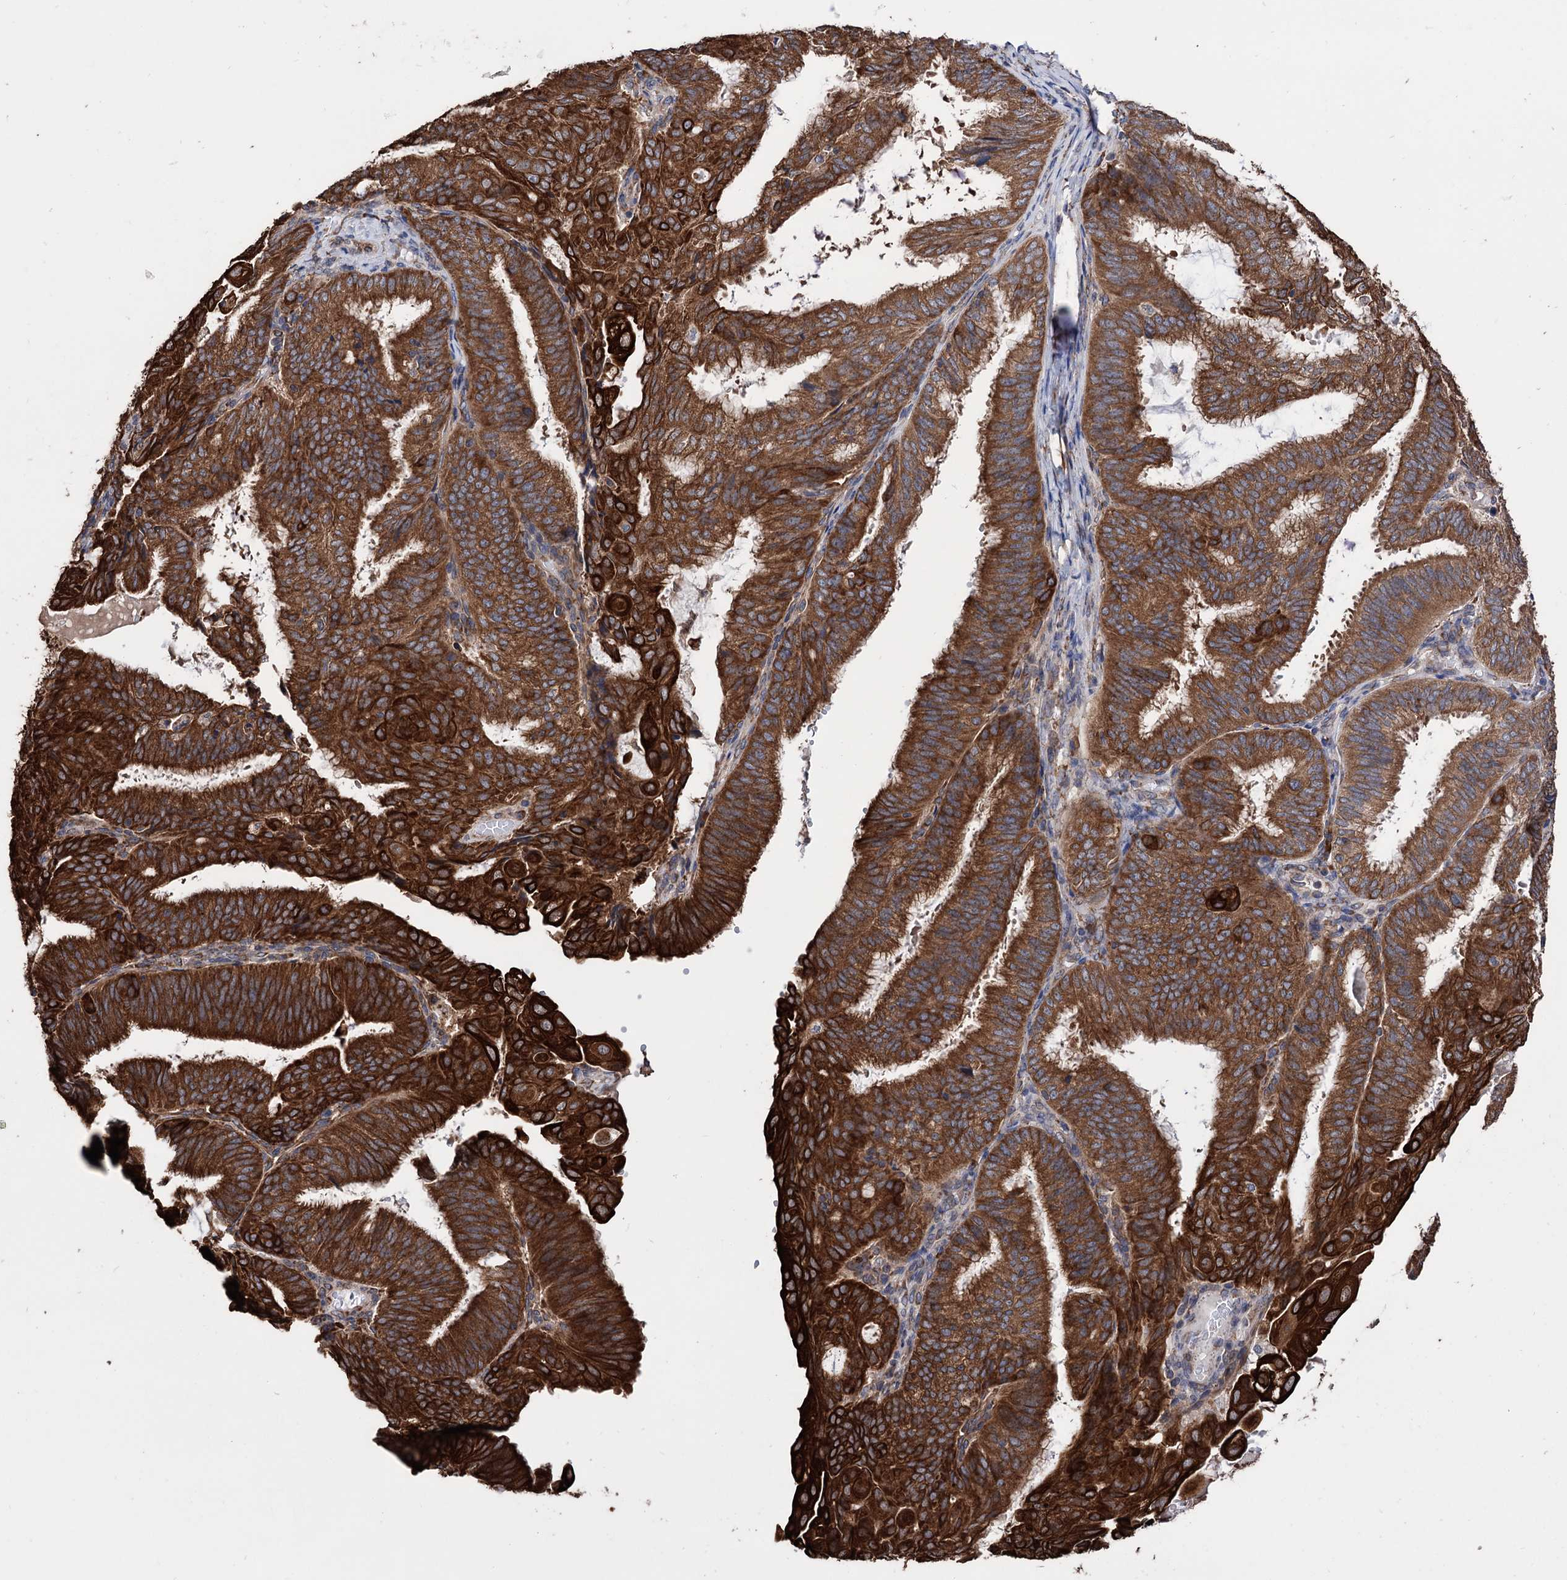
{"staining": {"intensity": "strong", "quantity": ">75%", "location": "cytoplasmic/membranous"}, "tissue": "endometrial cancer", "cell_type": "Tumor cells", "image_type": "cancer", "snomed": [{"axis": "morphology", "description": "Adenocarcinoma, NOS"}, {"axis": "topography", "description": "Endometrium"}], "caption": "Protein expression analysis of adenocarcinoma (endometrial) displays strong cytoplasmic/membranous staining in about >75% of tumor cells.", "gene": "CDAN1", "patient": {"sex": "female", "age": 49}}